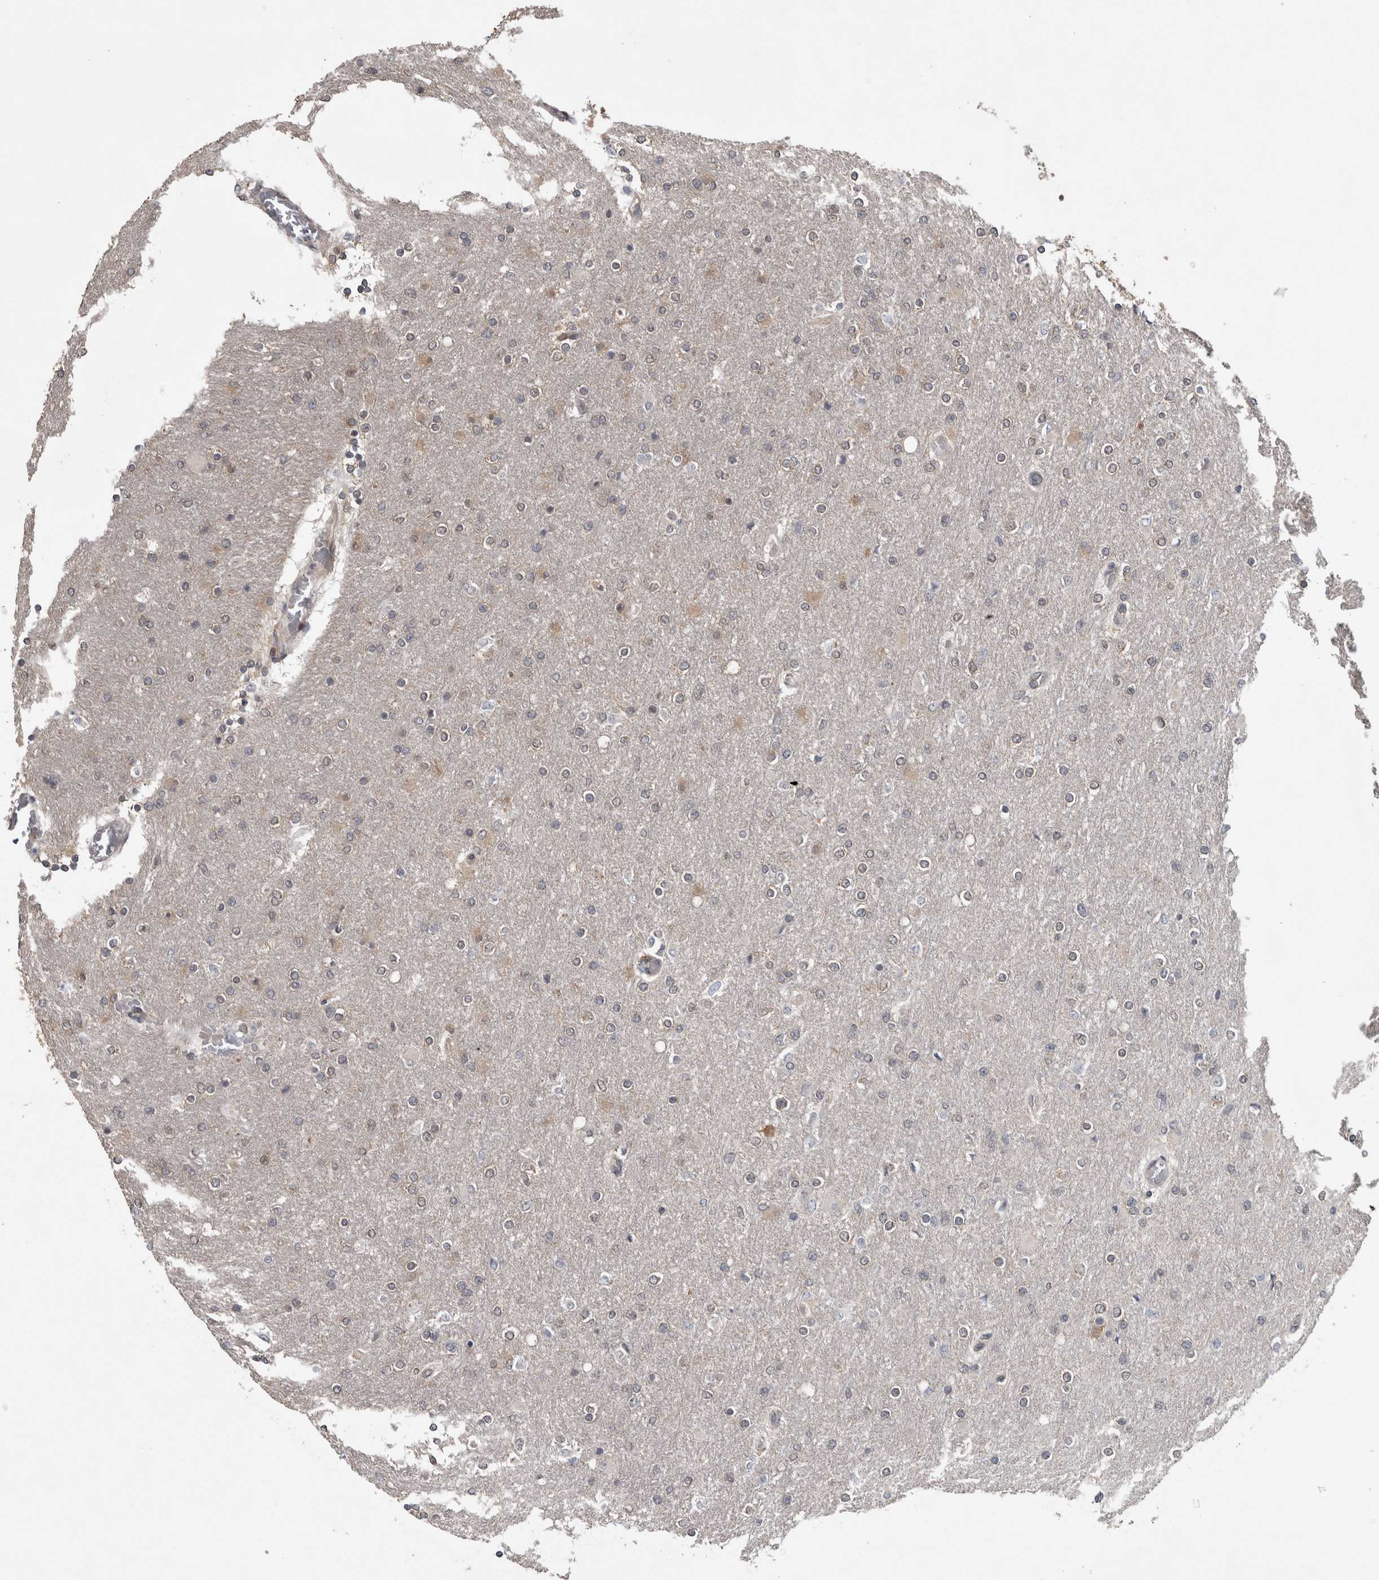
{"staining": {"intensity": "weak", "quantity": "<25%", "location": "cytoplasmic/membranous"}, "tissue": "glioma", "cell_type": "Tumor cells", "image_type": "cancer", "snomed": [{"axis": "morphology", "description": "Glioma, malignant, High grade"}, {"axis": "topography", "description": "Cerebral cortex"}], "caption": "Photomicrograph shows no significant protein expression in tumor cells of high-grade glioma (malignant).", "gene": "ATXN2", "patient": {"sex": "female", "age": 36}}